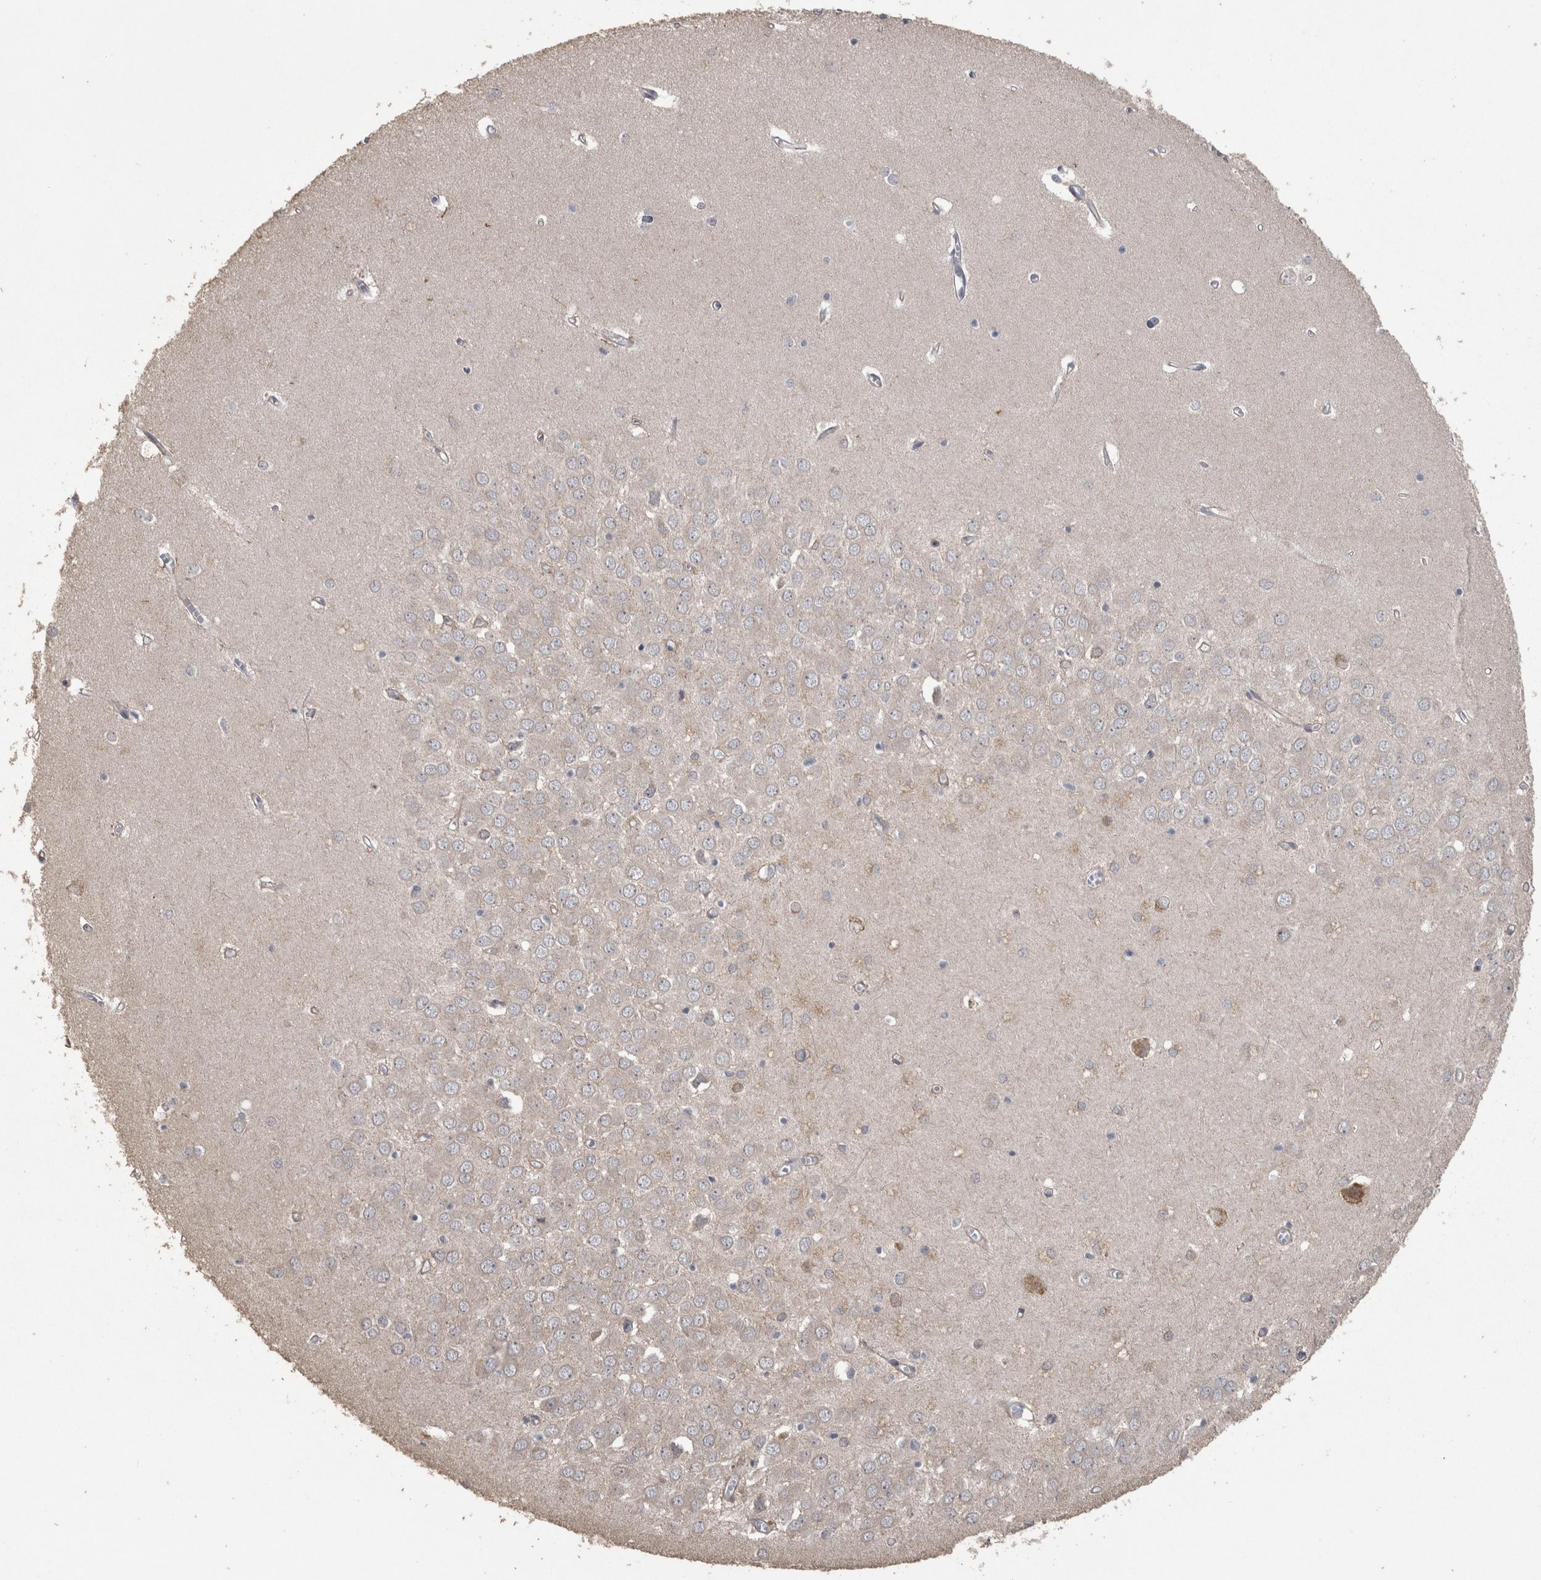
{"staining": {"intensity": "negative", "quantity": "none", "location": "none"}, "tissue": "hippocampus", "cell_type": "Glial cells", "image_type": "normal", "snomed": [{"axis": "morphology", "description": "Normal tissue, NOS"}, {"axis": "topography", "description": "Hippocampus"}], "caption": "Human hippocampus stained for a protein using immunohistochemistry displays no expression in glial cells.", "gene": "RAB29", "patient": {"sex": "male", "age": 70}}